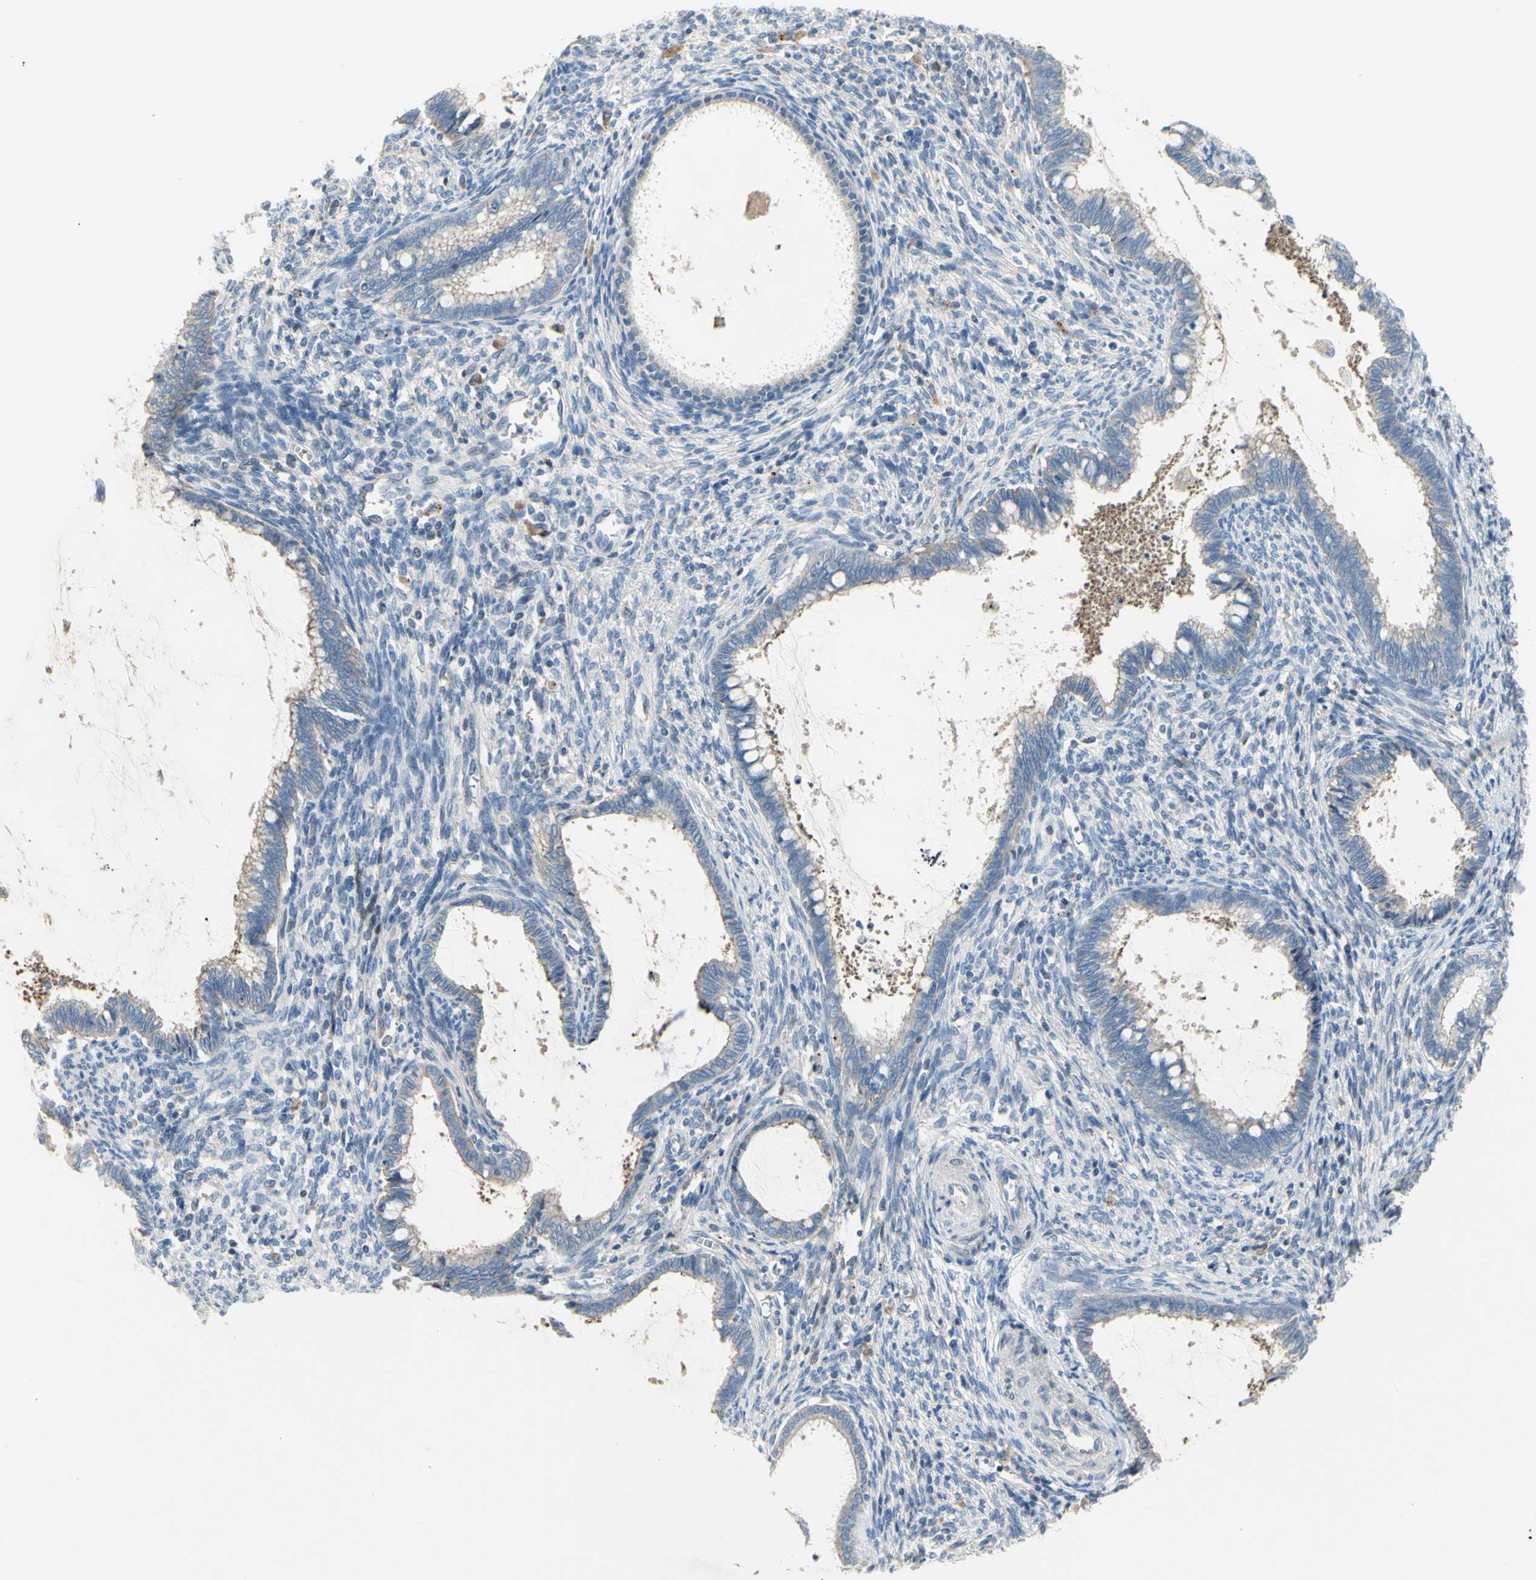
{"staining": {"intensity": "weak", "quantity": "25%-75%", "location": "cytoplasmic/membranous"}, "tissue": "cervical cancer", "cell_type": "Tumor cells", "image_type": "cancer", "snomed": [{"axis": "morphology", "description": "Adenocarcinoma, NOS"}, {"axis": "topography", "description": "Cervix"}], "caption": "A low amount of weak cytoplasmic/membranous staining is seen in about 25%-75% of tumor cells in cervical cancer (adenocarcinoma) tissue.", "gene": "TMEM59L", "patient": {"sex": "female", "age": 44}}